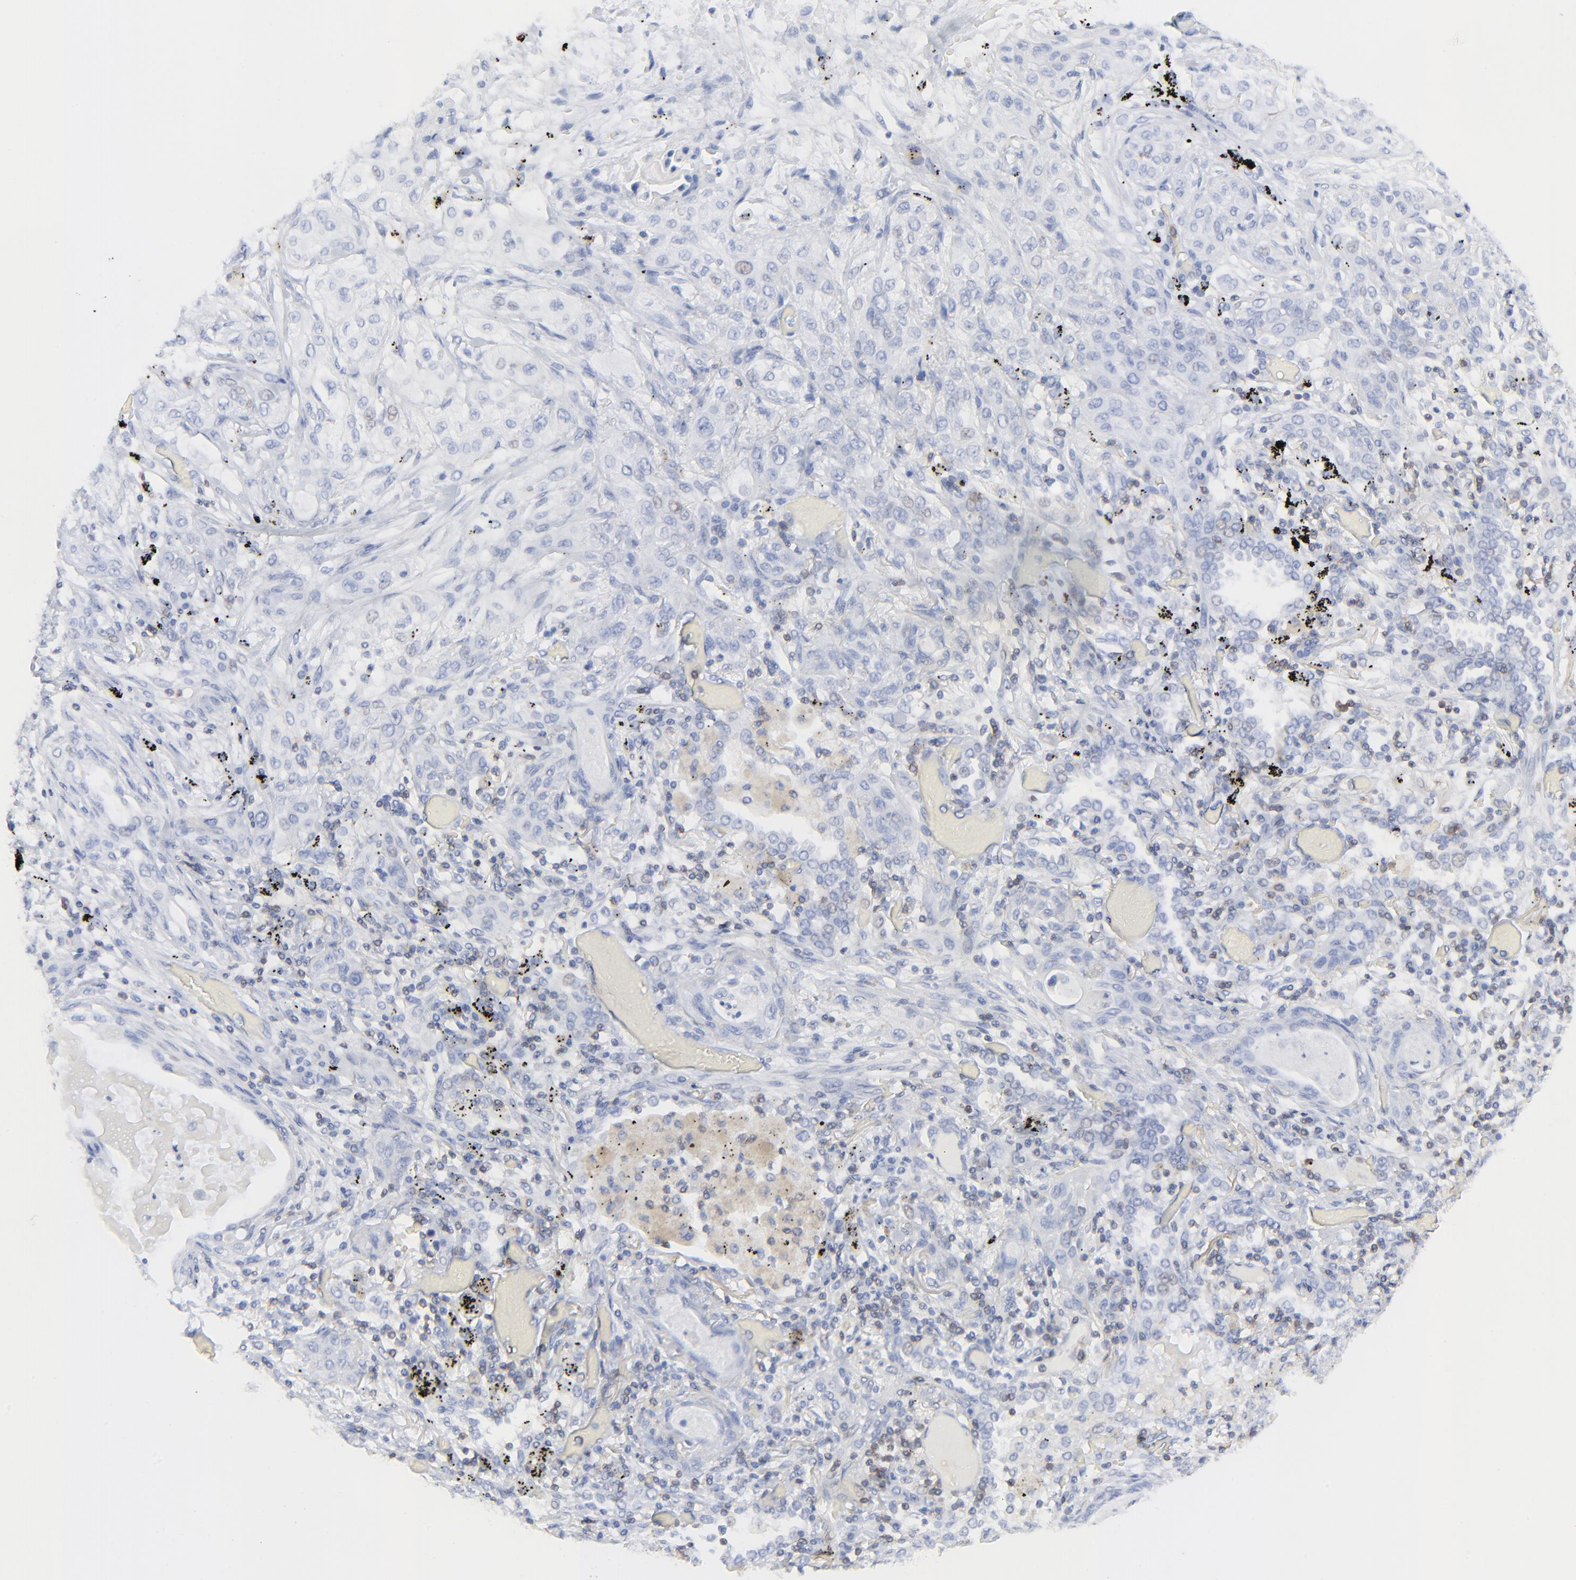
{"staining": {"intensity": "negative", "quantity": "none", "location": "none"}, "tissue": "lung cancer", "cell_type": "Tumor cells", "image_type": "cancer", "snomed": [{"axis": "morphology", "description": "Squamous cell carcinoma, NOS"}, {"axis": "topography", "description": "Lung"}], "caption": "Immunohistochemistry of lung squamous cell carcinoma demonstrates no staining in tumor cells. The staining is performed using DAB (3,3'-diaminobenzidine) brown chromogen with nuclei counter-stained in using hematoxylin.", "gene": "LCK", "patient": {"sex": "female", "age": 47}}